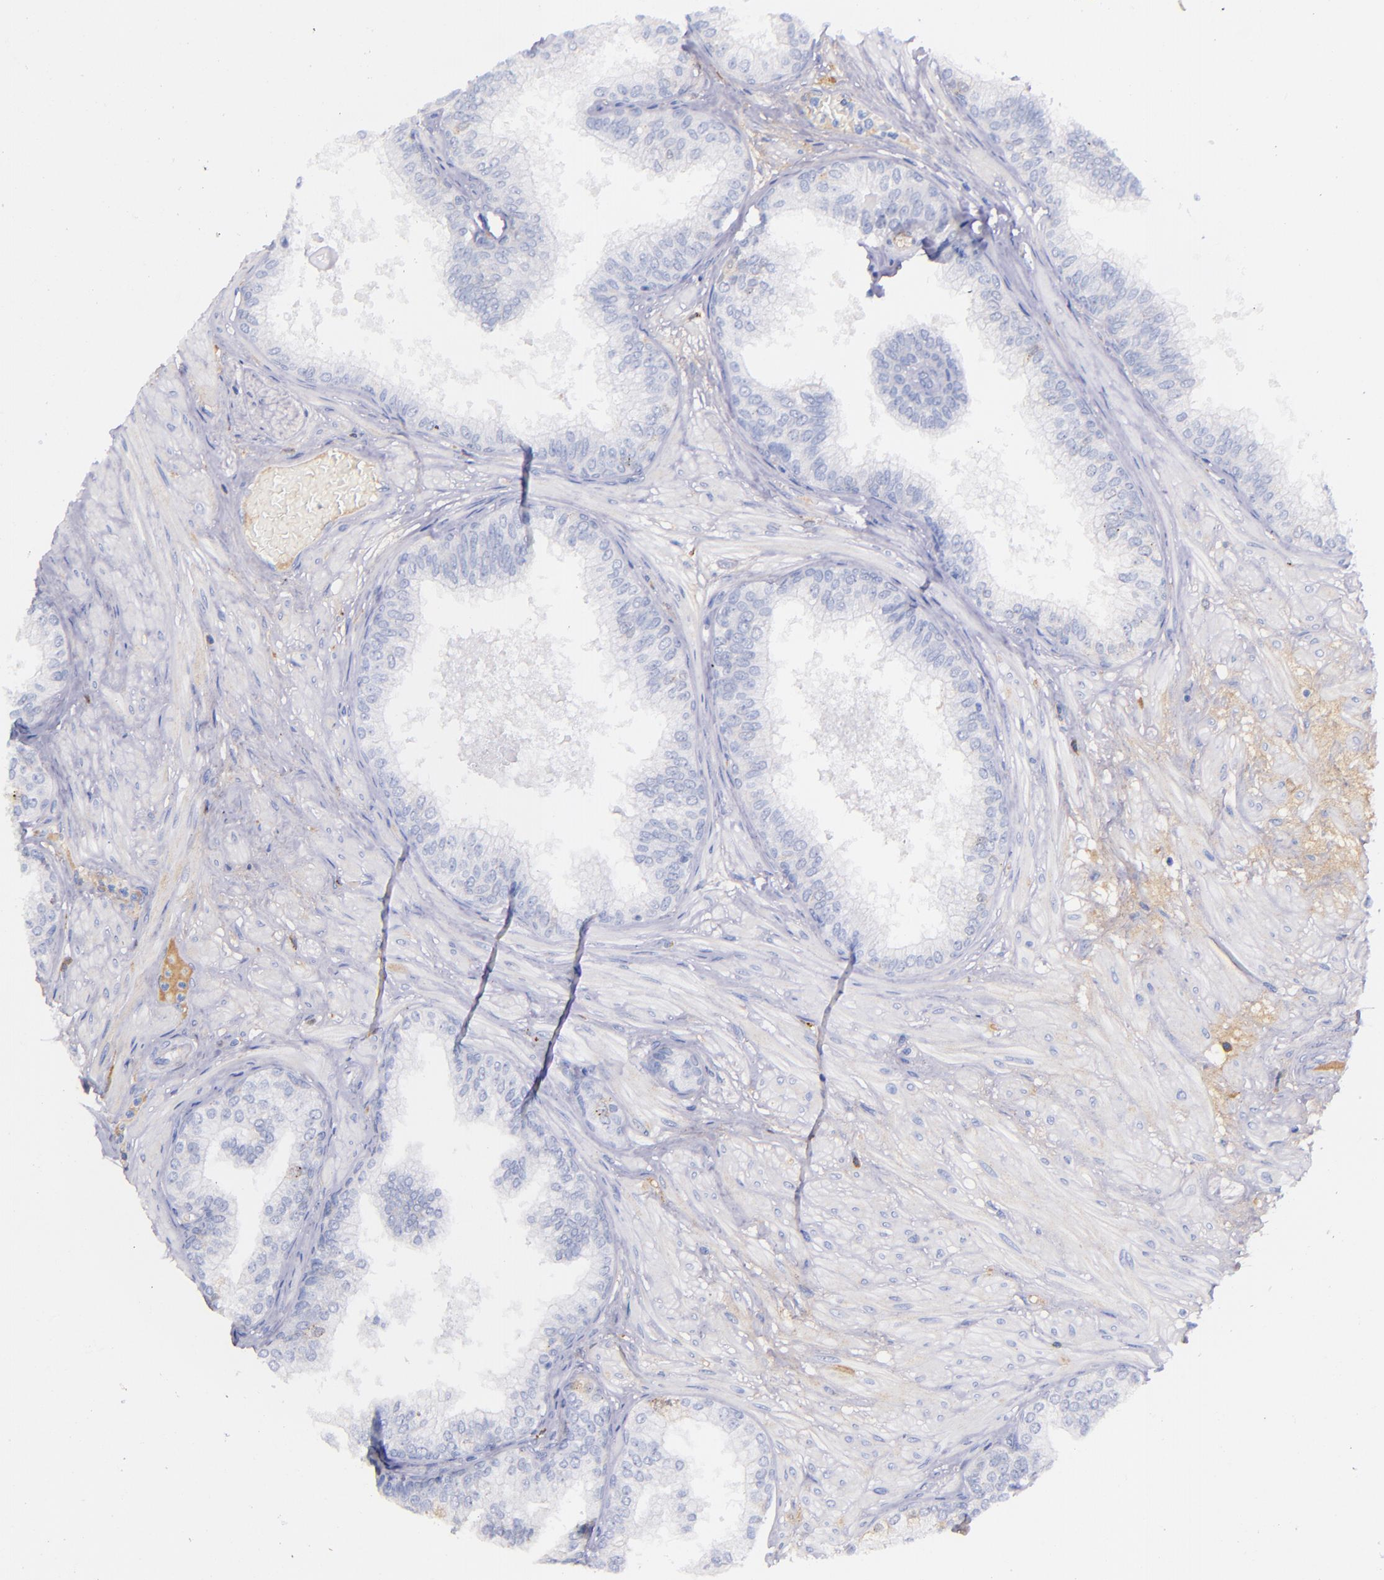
{"staining": {"intensity": "negative", "quantity": "none", "location": "none"}, "tissue": "prostate", "cell_type": "Glandular cells", "image_type": "normal", "snomed": [{"axis": "morphology", "description": "Normal tissue, NOS"}, {"axis": "topography", "description": "Prostate"}], "caption": "Immunohistochemistry of normal prostate exhibits no positivity in glandular cells.", "gene": "KNG1", "patient": {"sex": "male", "age": 60}}